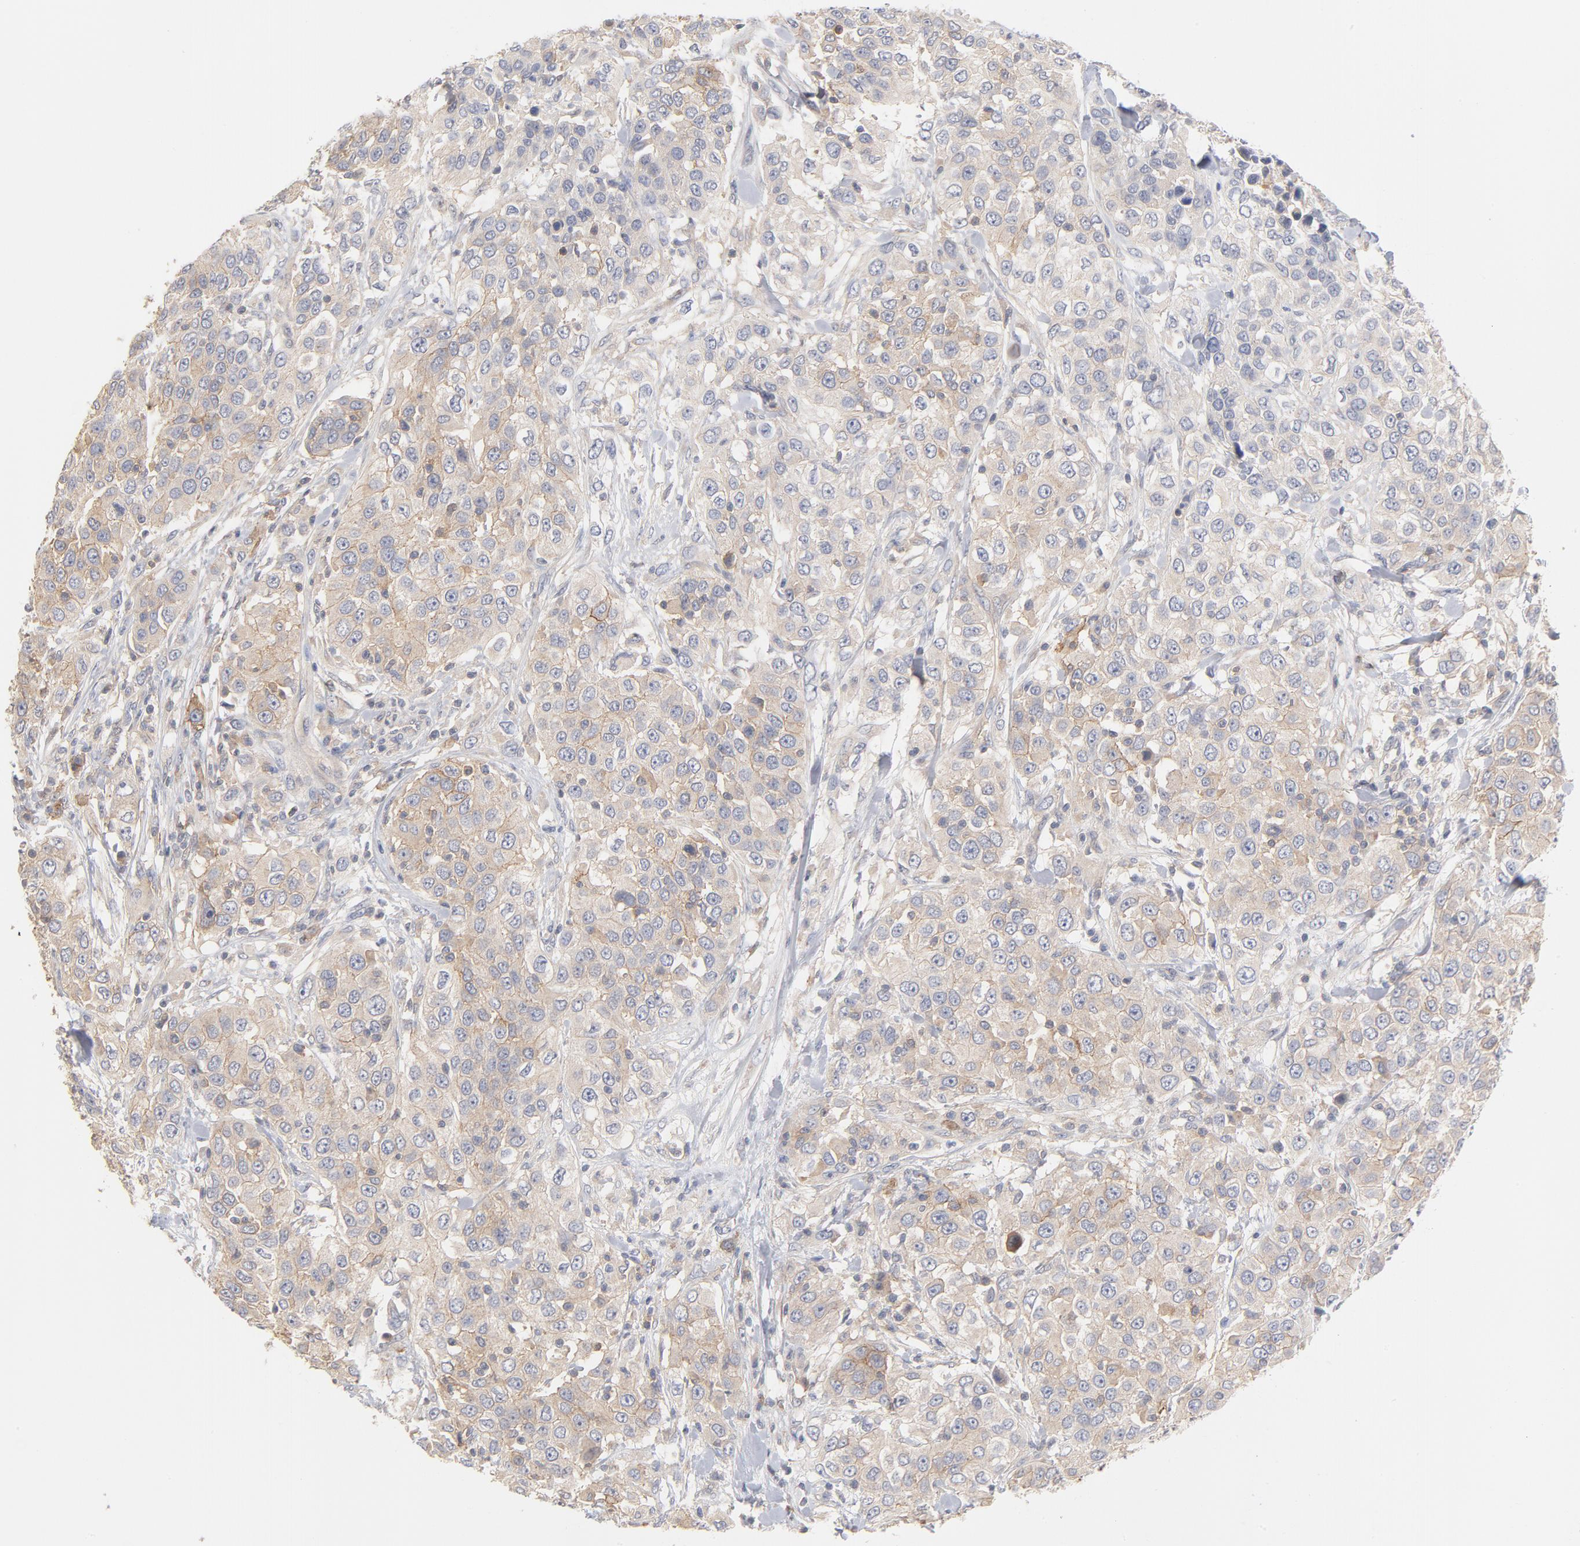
{"staining": {"intensity": "weak", "quantity": ">75%", "location": "cytoplasmic/membranous"}, "tissue": "urothelial cancer", "cell_type": "Tumor cells", "image_type": "cancer", "snomed": [{"axis": "morphology", "description": "Urothelial carcinoma, High grade"}, {"axis": "topography", "description": "Urinary bladder"}], "caption": "Urothelial cancer stained with DAB IHC demonstrates low levels of weak cytoplasmic/membranous positivity in approximately >75% of tumor cells.", "gene": "SETD3", "patient": {"sex": "female", "age": 80}}